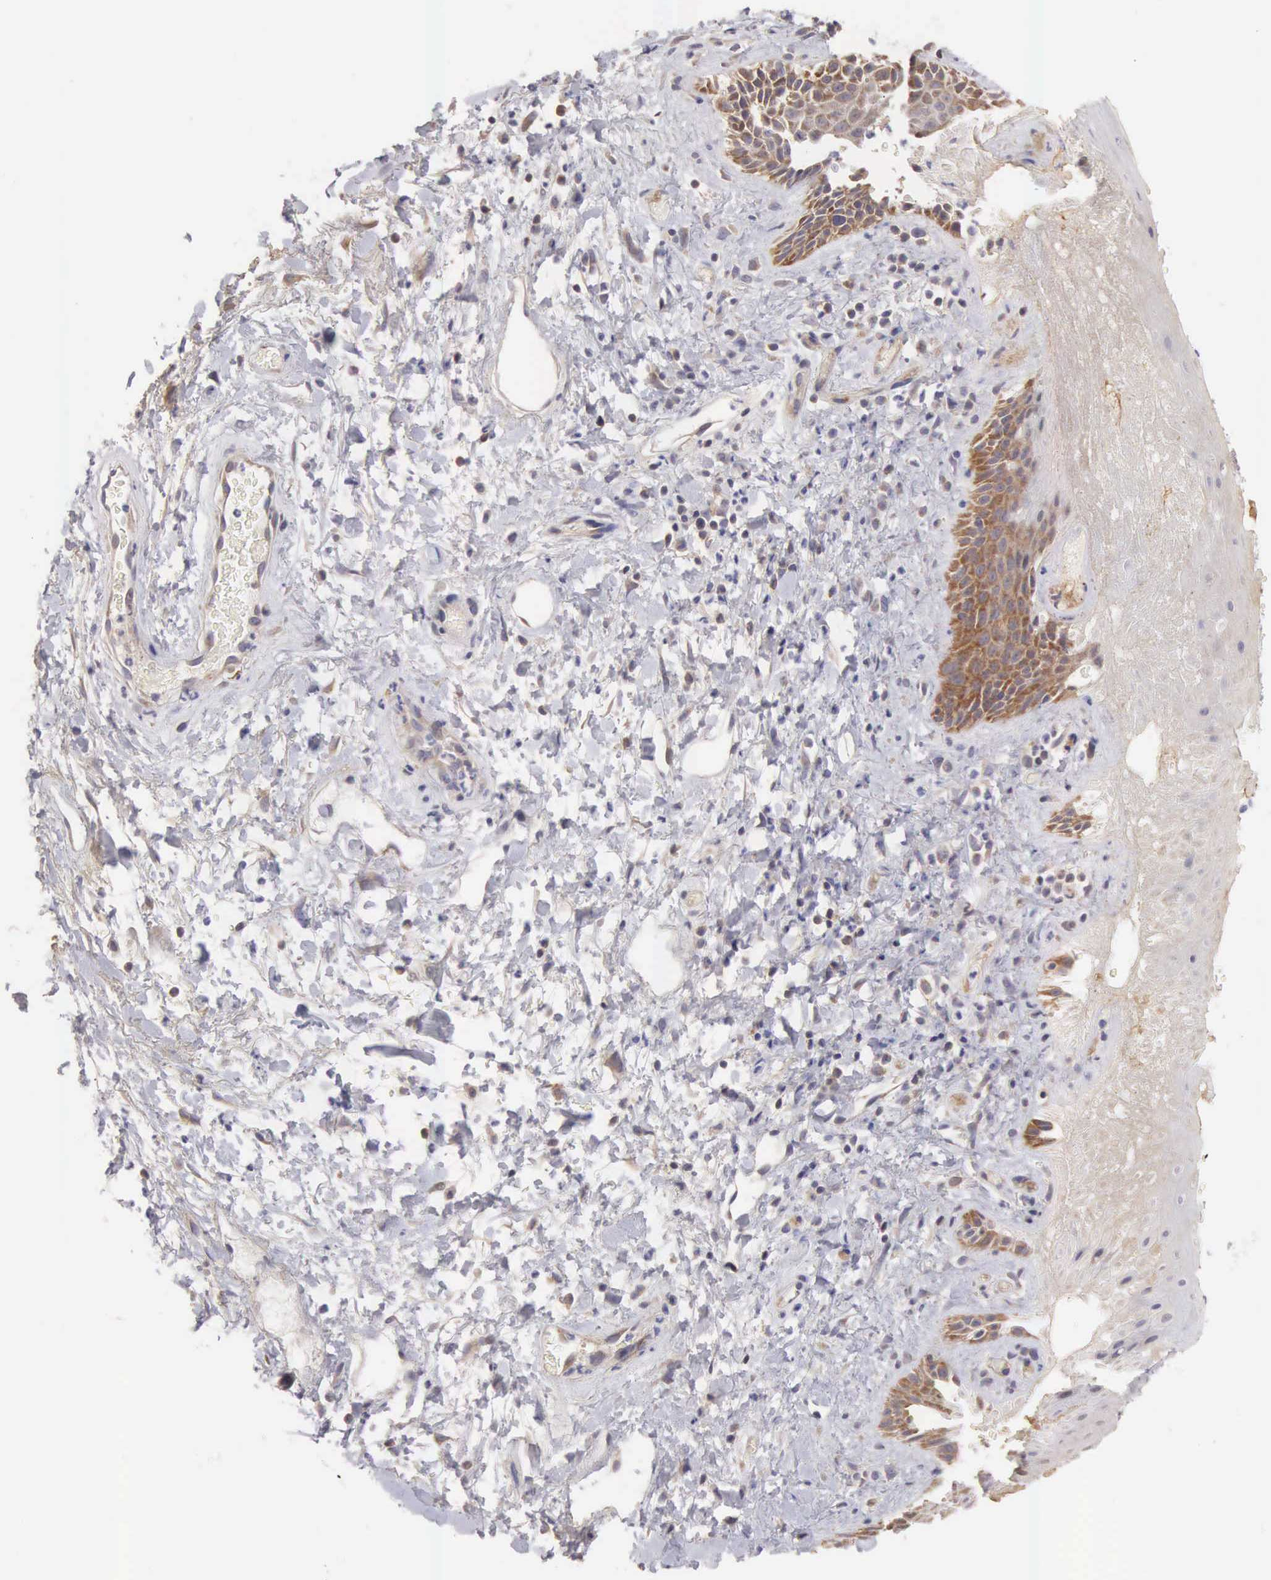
{"staining": {"intensity": "moderate", "quantity": "<25%", "location": "cytoplasmic/membranous"}, "tissue": "skin", "cell_type": "Epidermal cells", "image_type": "normal", "snomed": [{"axis": "morphology", "description": "Normal tissue, NOS"}, {"axis": "topography", "description": "Anal"}], "caption": "Unremarkable skin shows moderate cytoplasmic/membranous expression in about <25% of epidermal cells.", "gene": "TXLNG", "patient": {"sex": "male", "age": 78}}